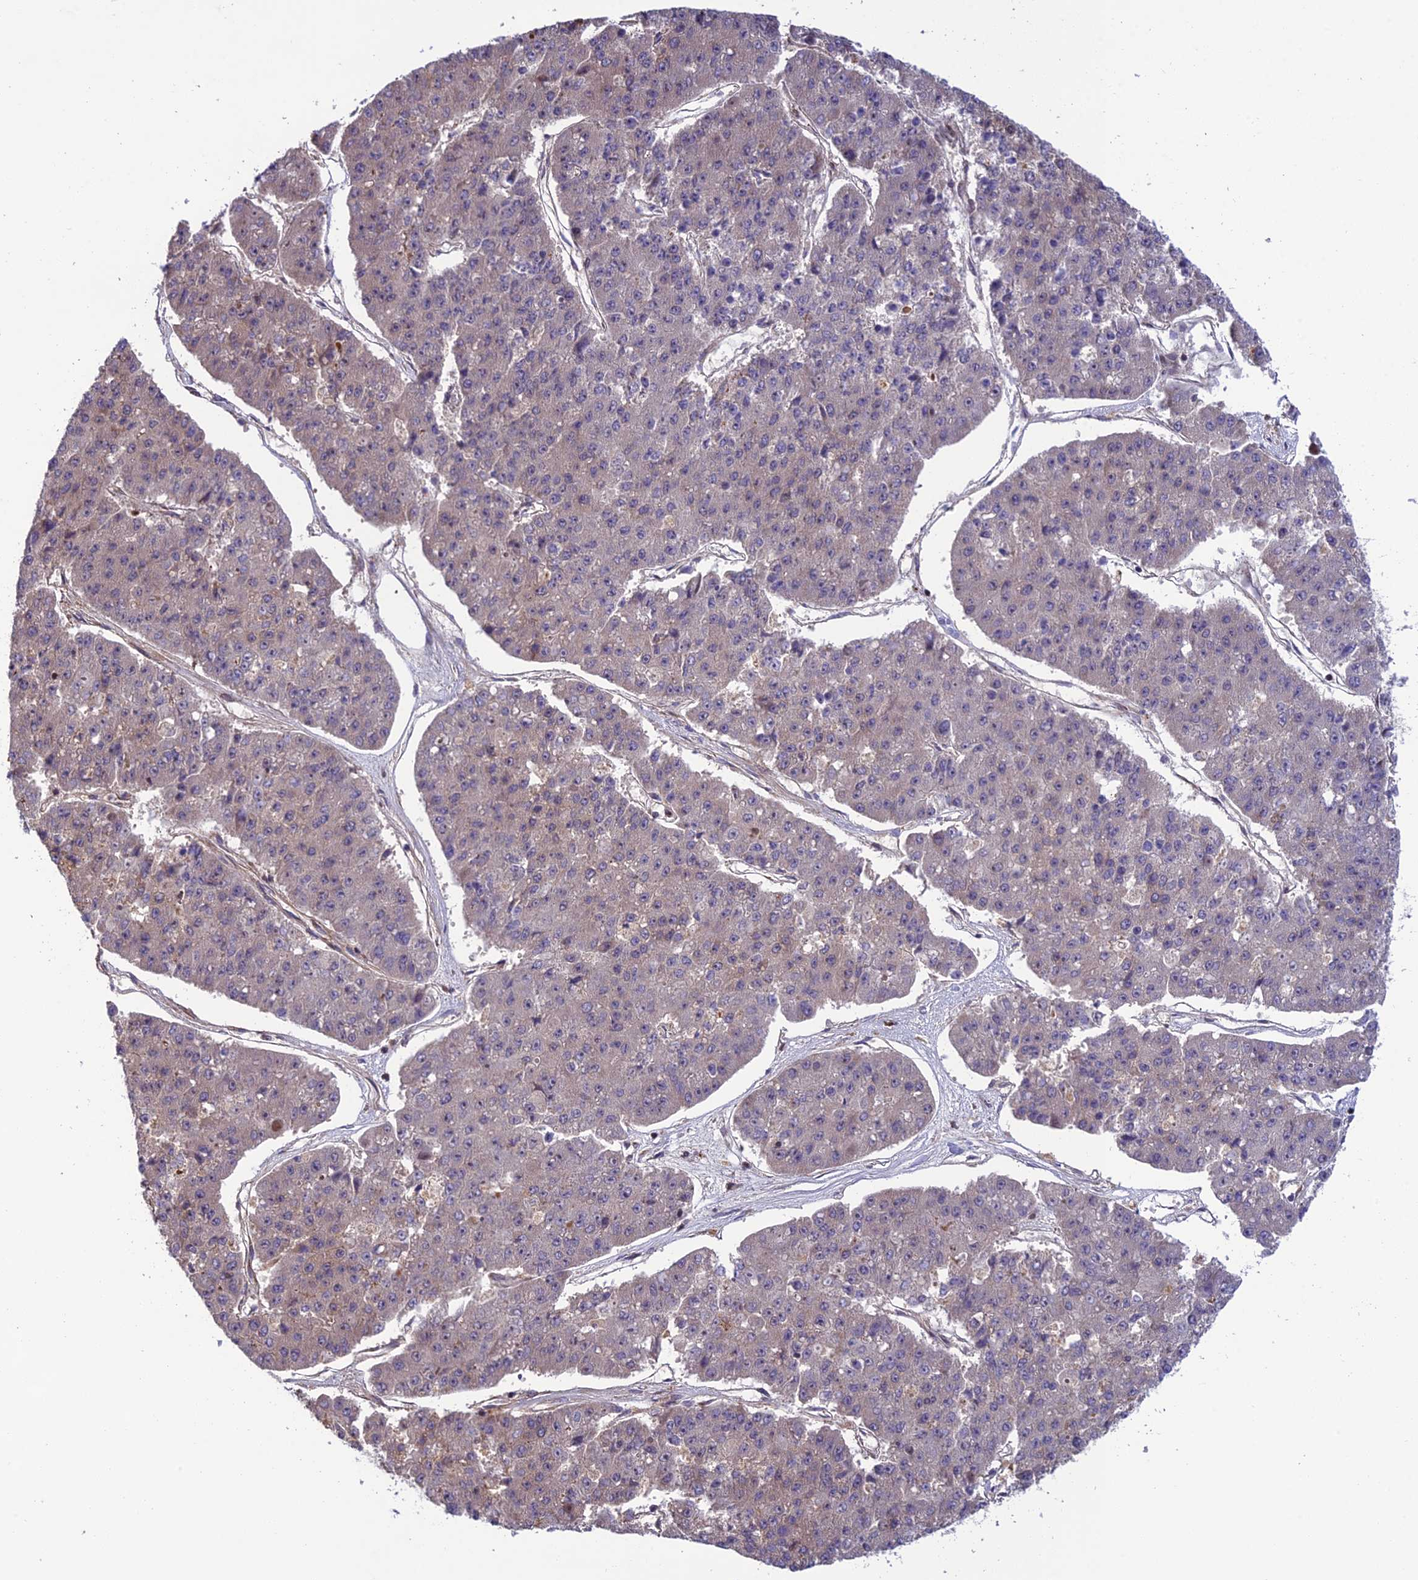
{"staining": {"intensity": "negative", "quantity": "none", "location": "none"}, "tissue": "pancreatic cancer", "cell_type": "Tumor cells", "image_type": "cancer", "snomed": [{"axis": "morphology", "description": "Adenocarcinoma, NOS"}, {"axis": "topography", "description": "Pancreas"}], "caption": "Immunohistochemistry (IHC) of pancreatic cancer exhibits no positivity in tumor cells.", "gene": "SMIM7", "patient": {"sex": "male", "age": 50}}